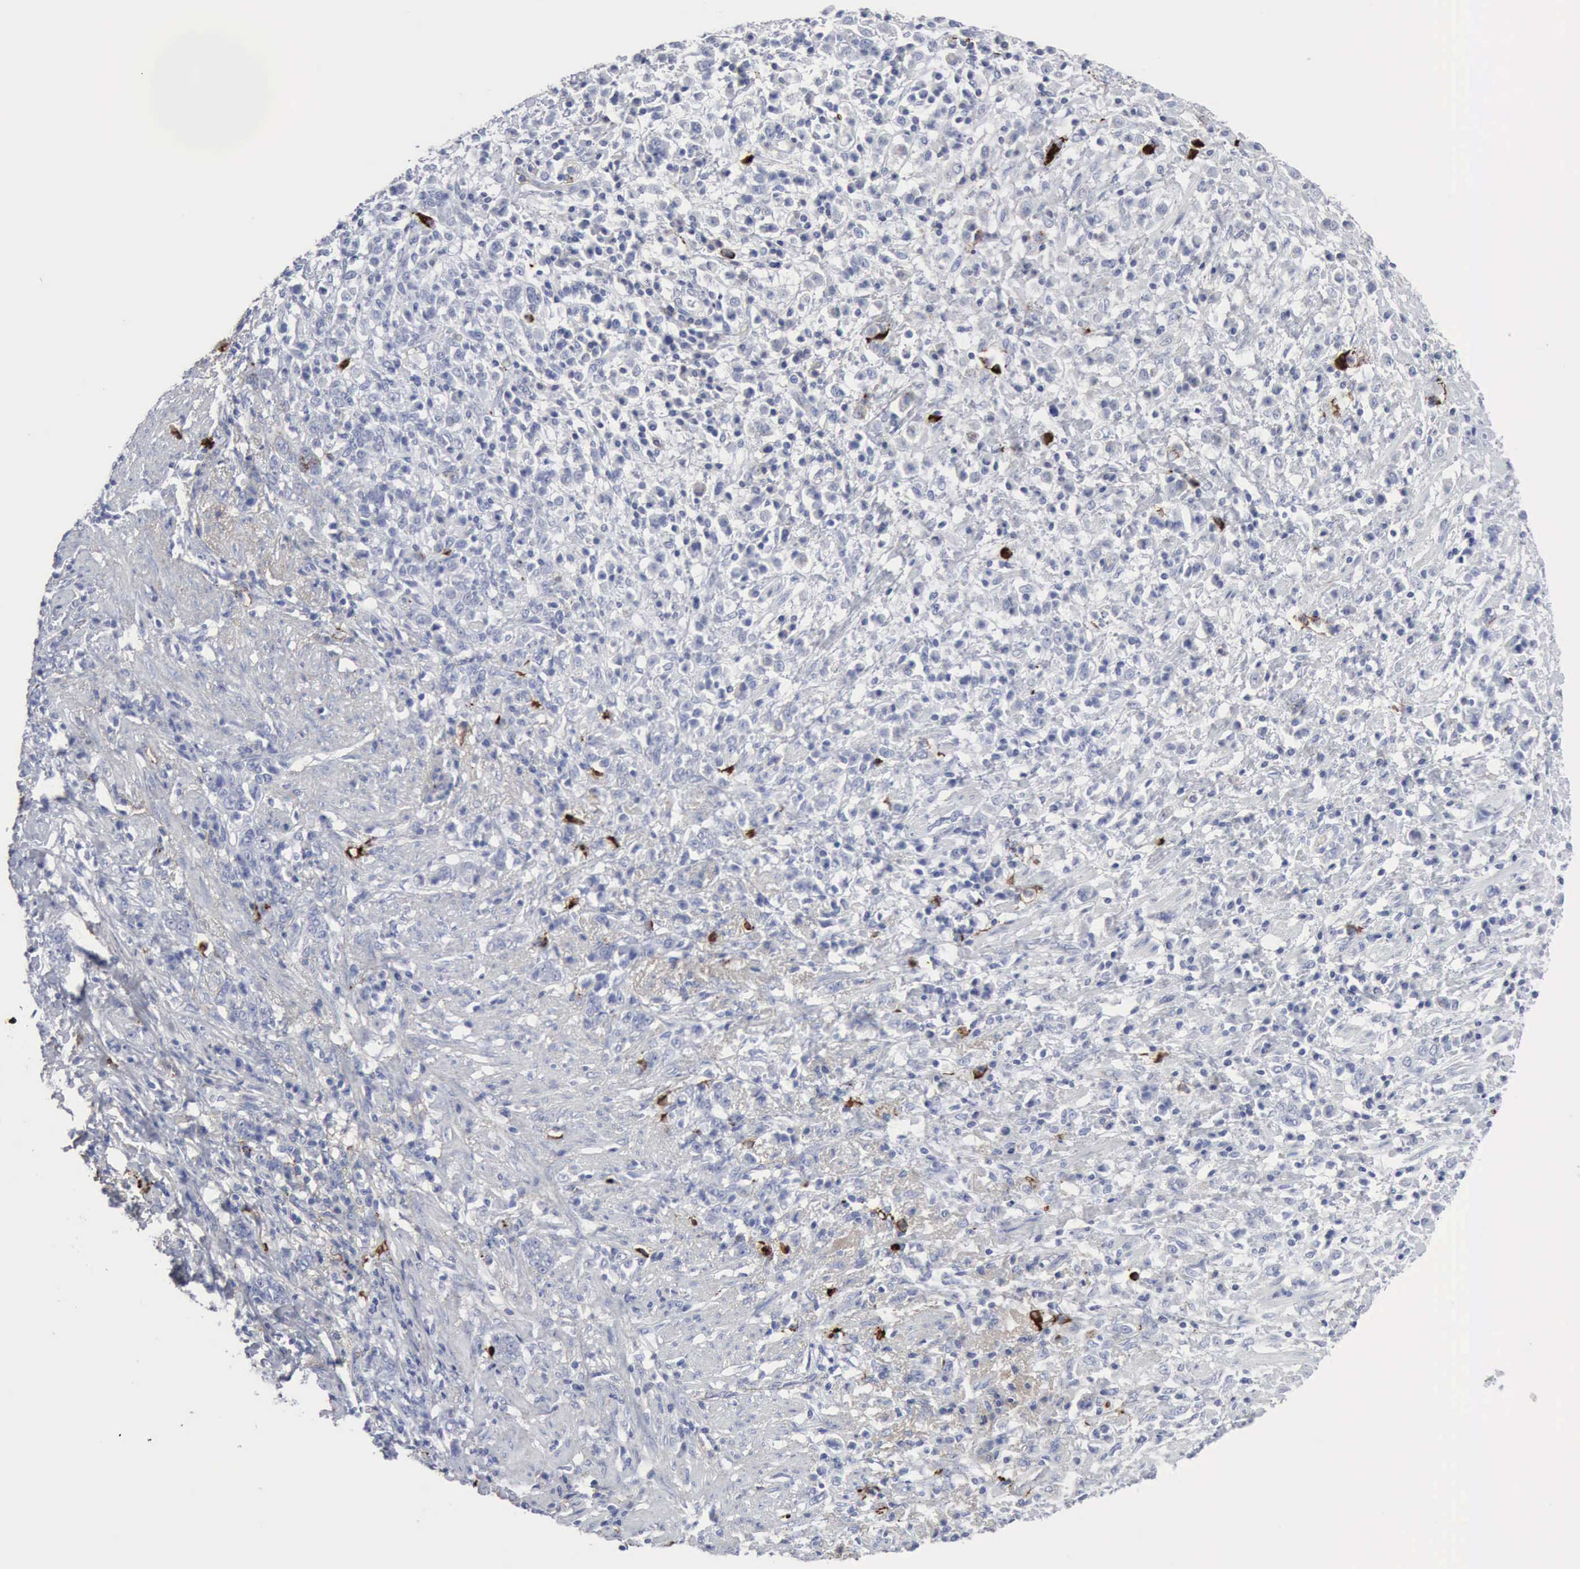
{"staining": {"intensity": "negative", "quantity": "none", "location": "none"}, "tissue": "stomach cancer", "cell_type": "Tumor cells", "image_type": "cancer", "snomed": [{"axis": "morphology", "description": "Adenocarcinoma, NOS"}, {"axis": "topography", "description": "Stomach, lower"}], "caption": "Protein analysis of stomach cancer shows no significant expression in tumor cells.", "gene": "C4BPA", "patient": {"sex": "male", "age": 88}}